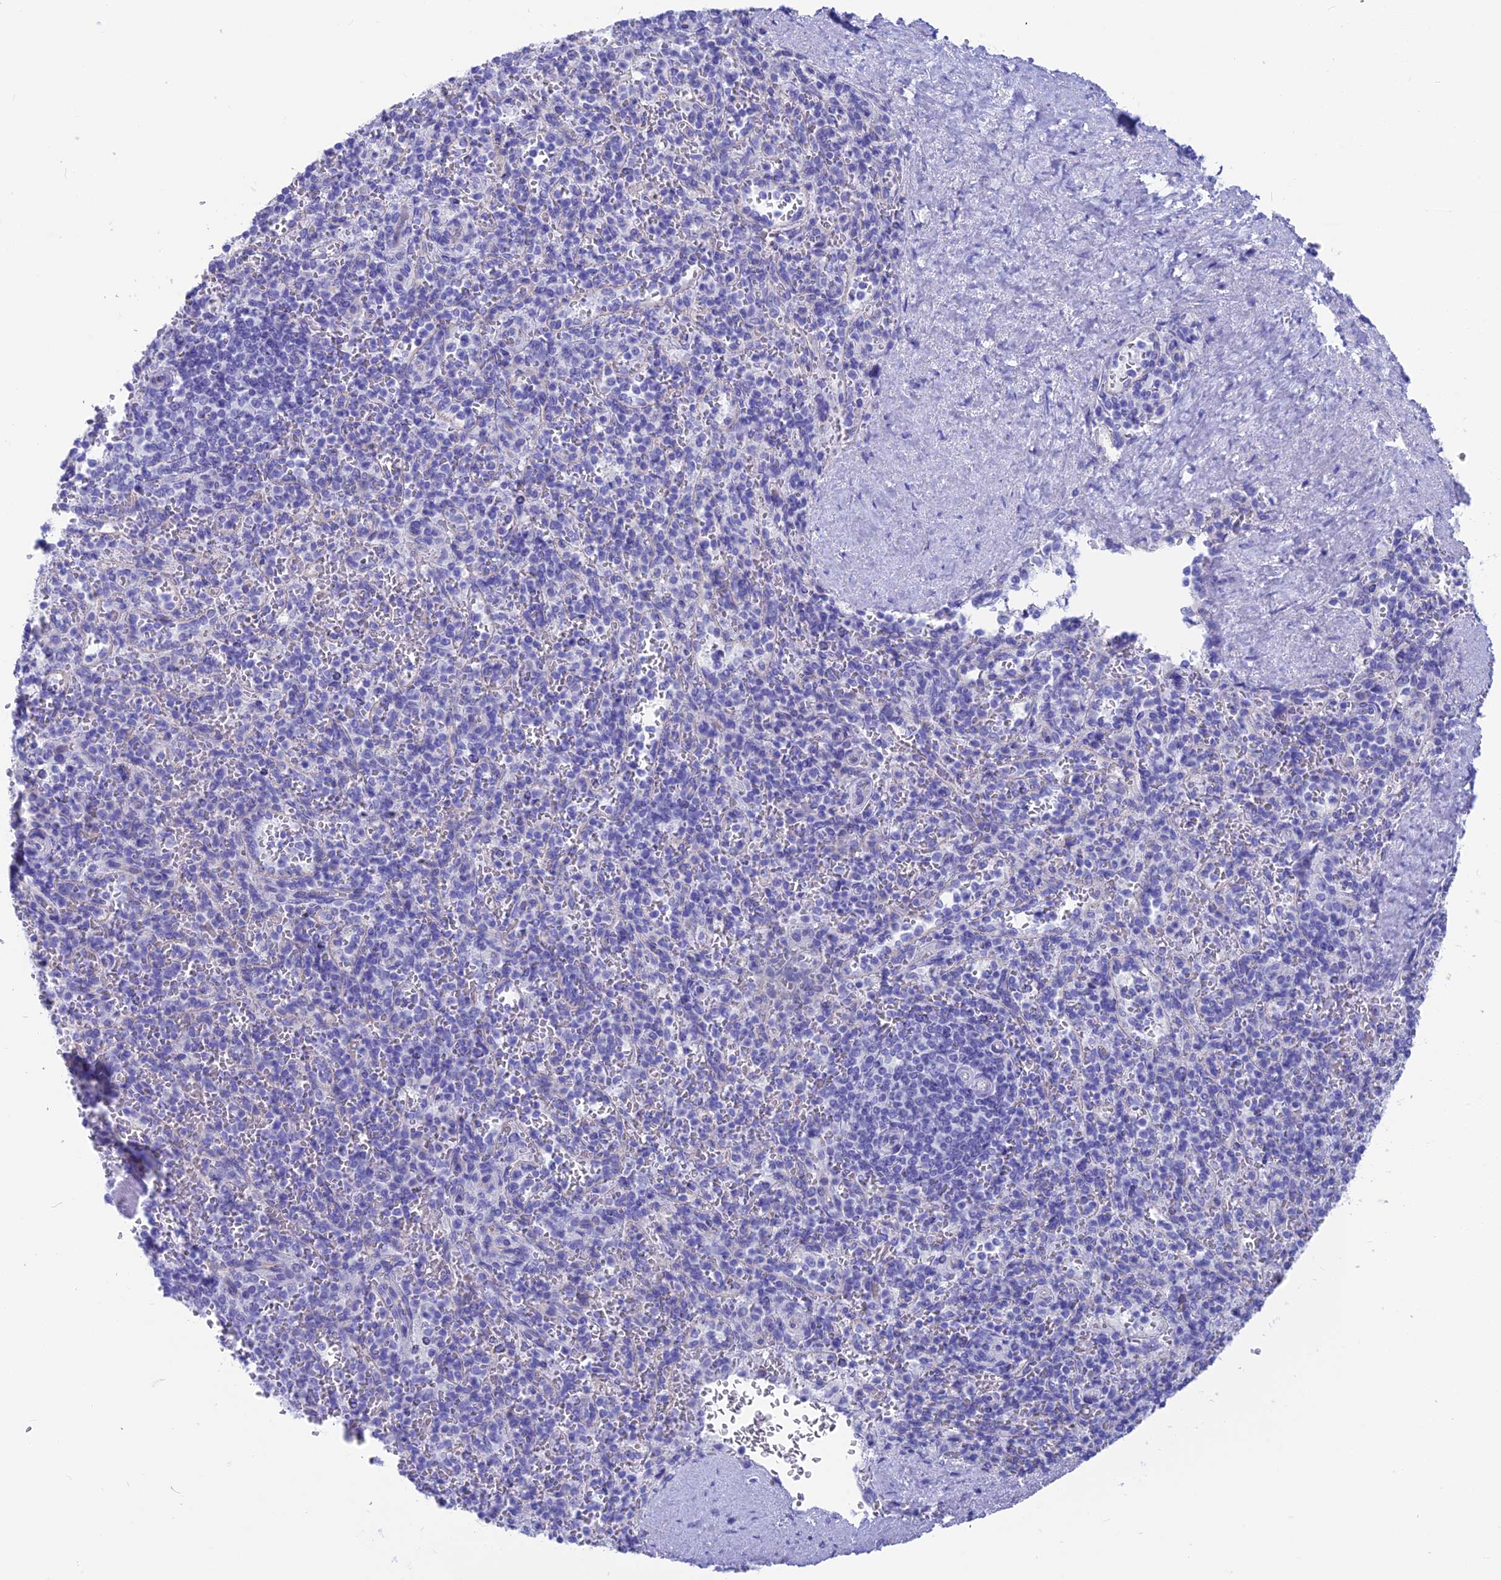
{"staining": {"intensity": "negative", "quantity": "none", "location": "none"}, "tissue": "spleen", "cell_type": "Cells in red pulp", "image_type": "normal", "snomed": [{"axis": "morphology", "description": "Normal tissue, NOS"}, {"axis": "topography", "description": "Spleen"}], "caption": "Spleen was stained to show a protein in brown. There is no significant staining in cells in red pulp. The staining was performed using DAB (3,3'-diaminobenzidine) to visualize the protein expression in brown, while the nuclei were stained in blue with hematoxylin (Magnification: 20x).", "gene": "GNGT2", "patient": {"sex": "male", "age": 82}}